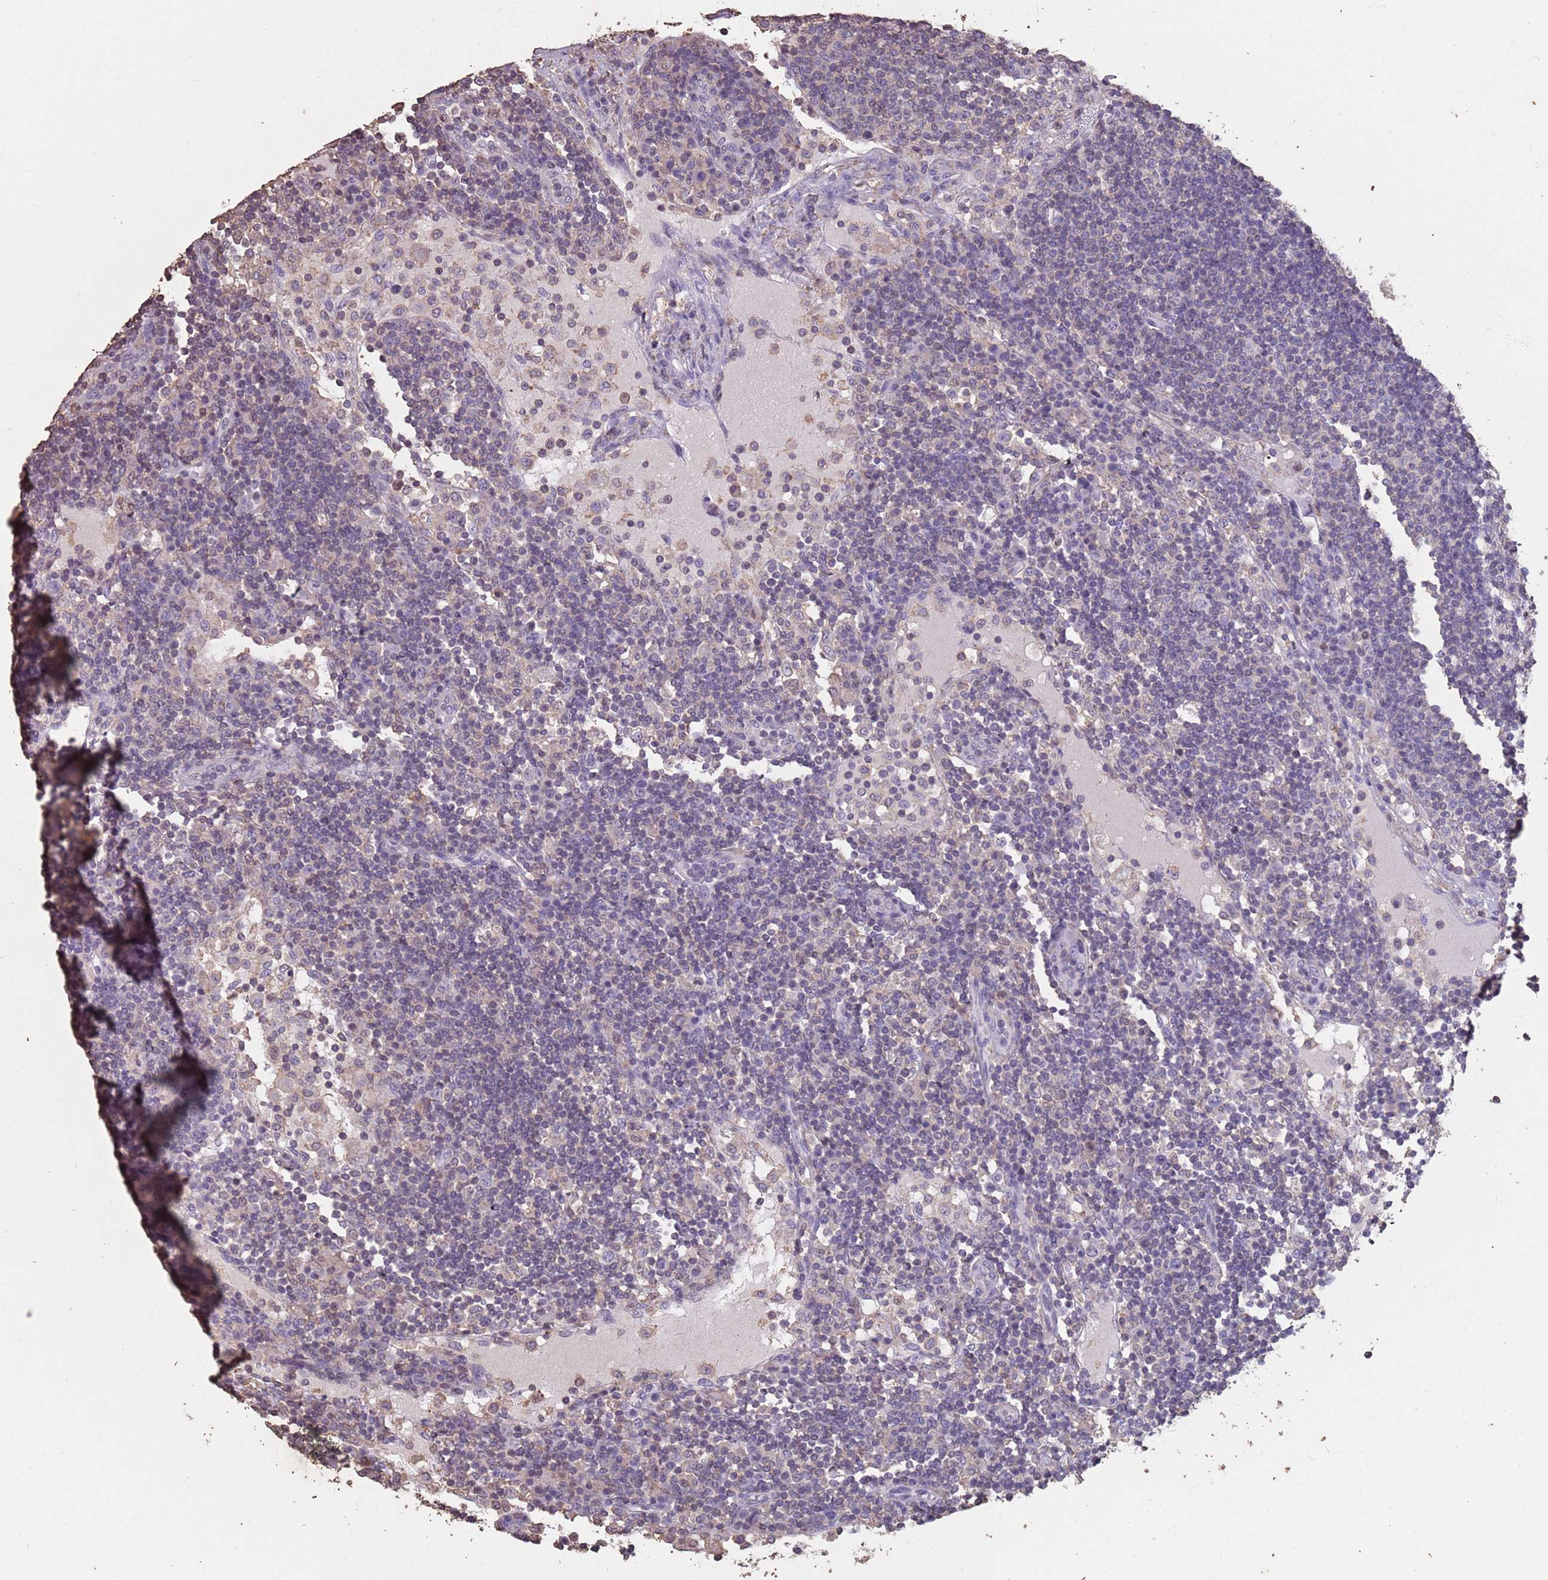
{"staining": {"intensity": "negative", "quantity": "none", "location": "none"}, "tissue": "lymph node", "cell_type": "Non-germinal center cells", "image_type": "normal", "snomed": [{"axis": "morphology", "description": "Normal tissue, NOS"}, {"axis": "topography", "description": "Lymph node"}], "caption": "Non-germinal center cells show no significant staining in normal lymph node. The staining is performed using DAB brown chromogen with nuclei counter-stained in using hematoxylin.", "gene": "SUN5", "patient": {"sex": "female", "age": 53}}